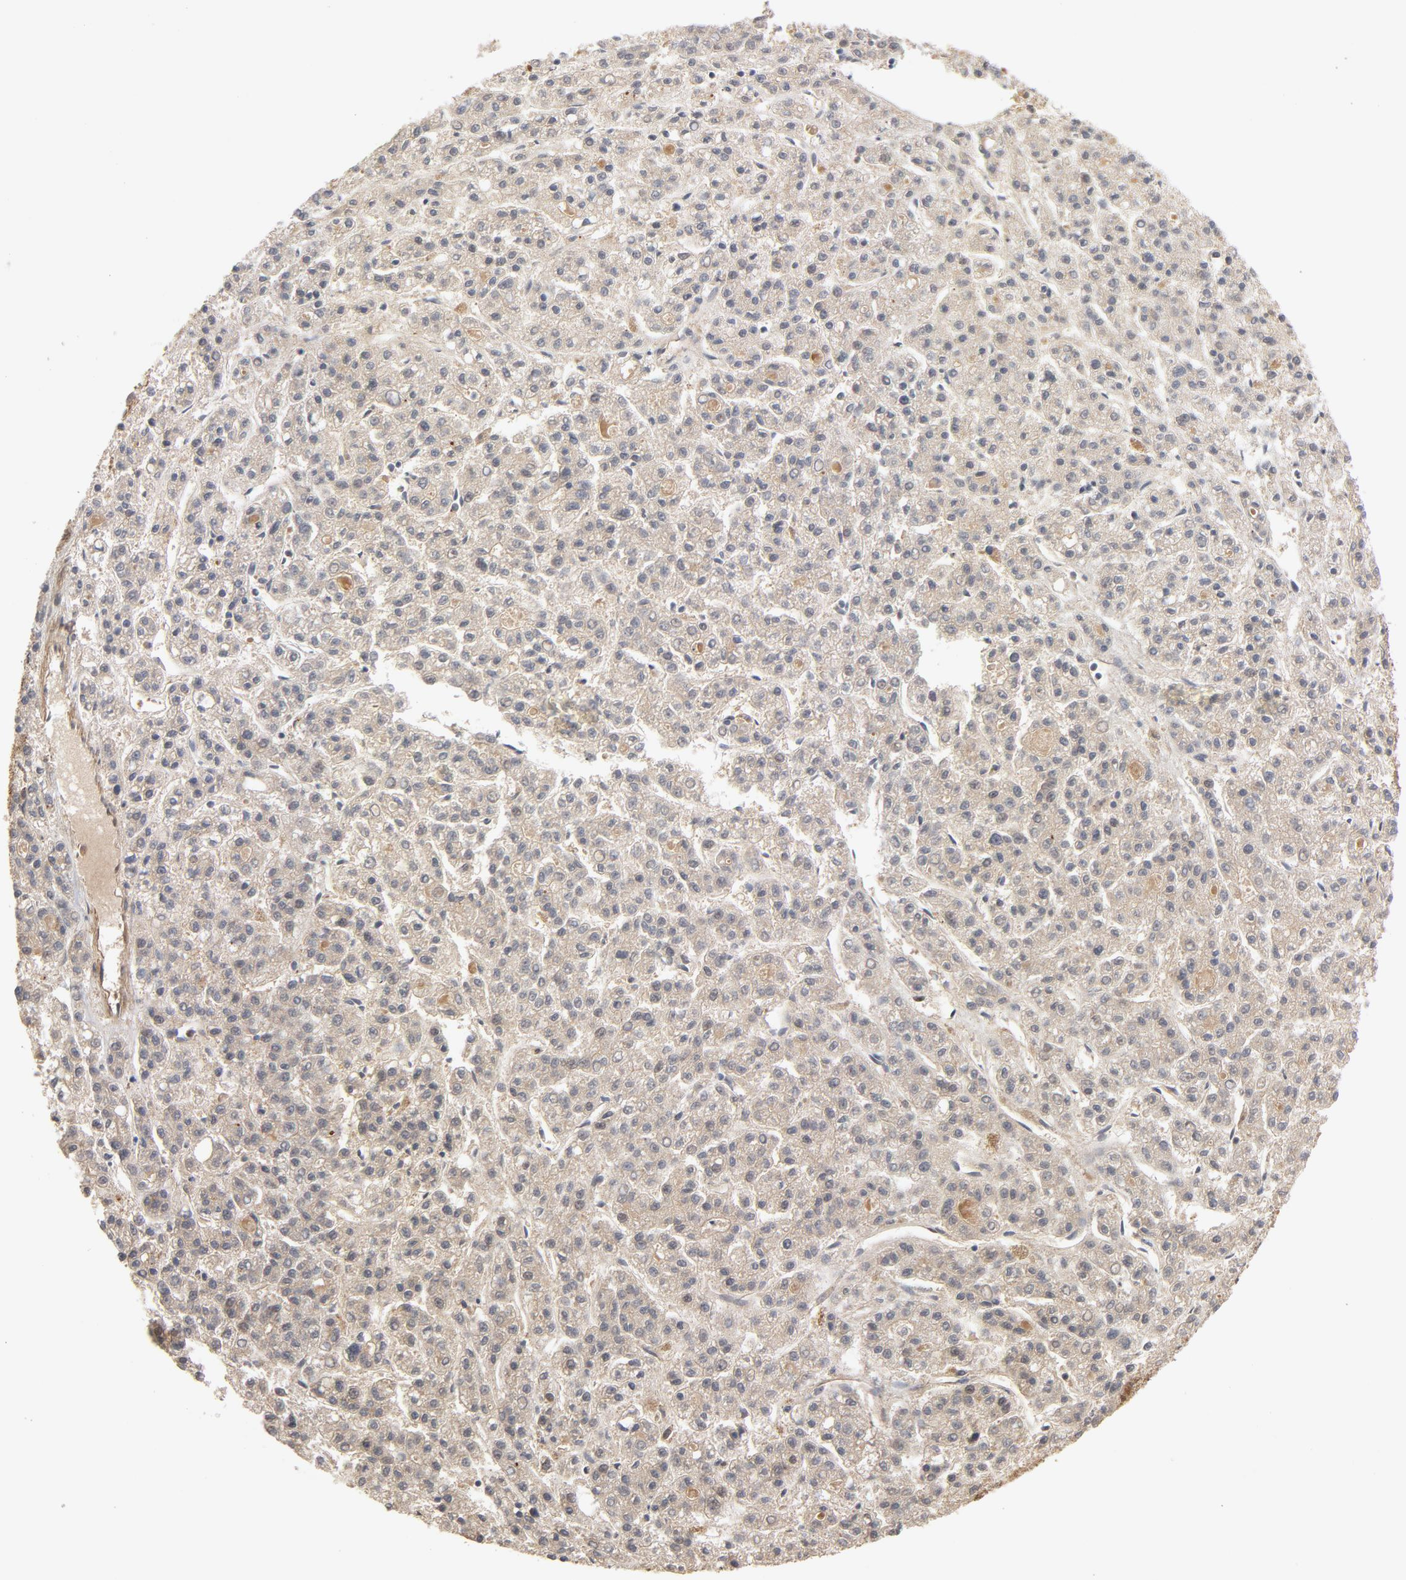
{"staining": {"intensity": "weak", "quantity": ">75%", "location": "cytoplasmic/membranous"}, "tissue": "liver cancer", "cell_type": "Tumor cells", "image_type": "cancer", "snomed": [{"axis": "morphology", "description": "Carcinoma, Hepatocellular, NOS"}, {"axis": "topography", "description": "Liver"}], "caption": "Immunohistochemical staining of hepatocellular carcinoma (liver) demonstrates low levels of weak cytoplasmic/membranous protein positivity in about >75% of tumor cells. The protein of interest is stained brown, and the nuclei are stained in blue (DAB (3,3'-diaminobenzidine) IHC with brightfield microscopy, high magnification).", "gene": "CDC37", "patient": {"sex": "male", "age": 70}}